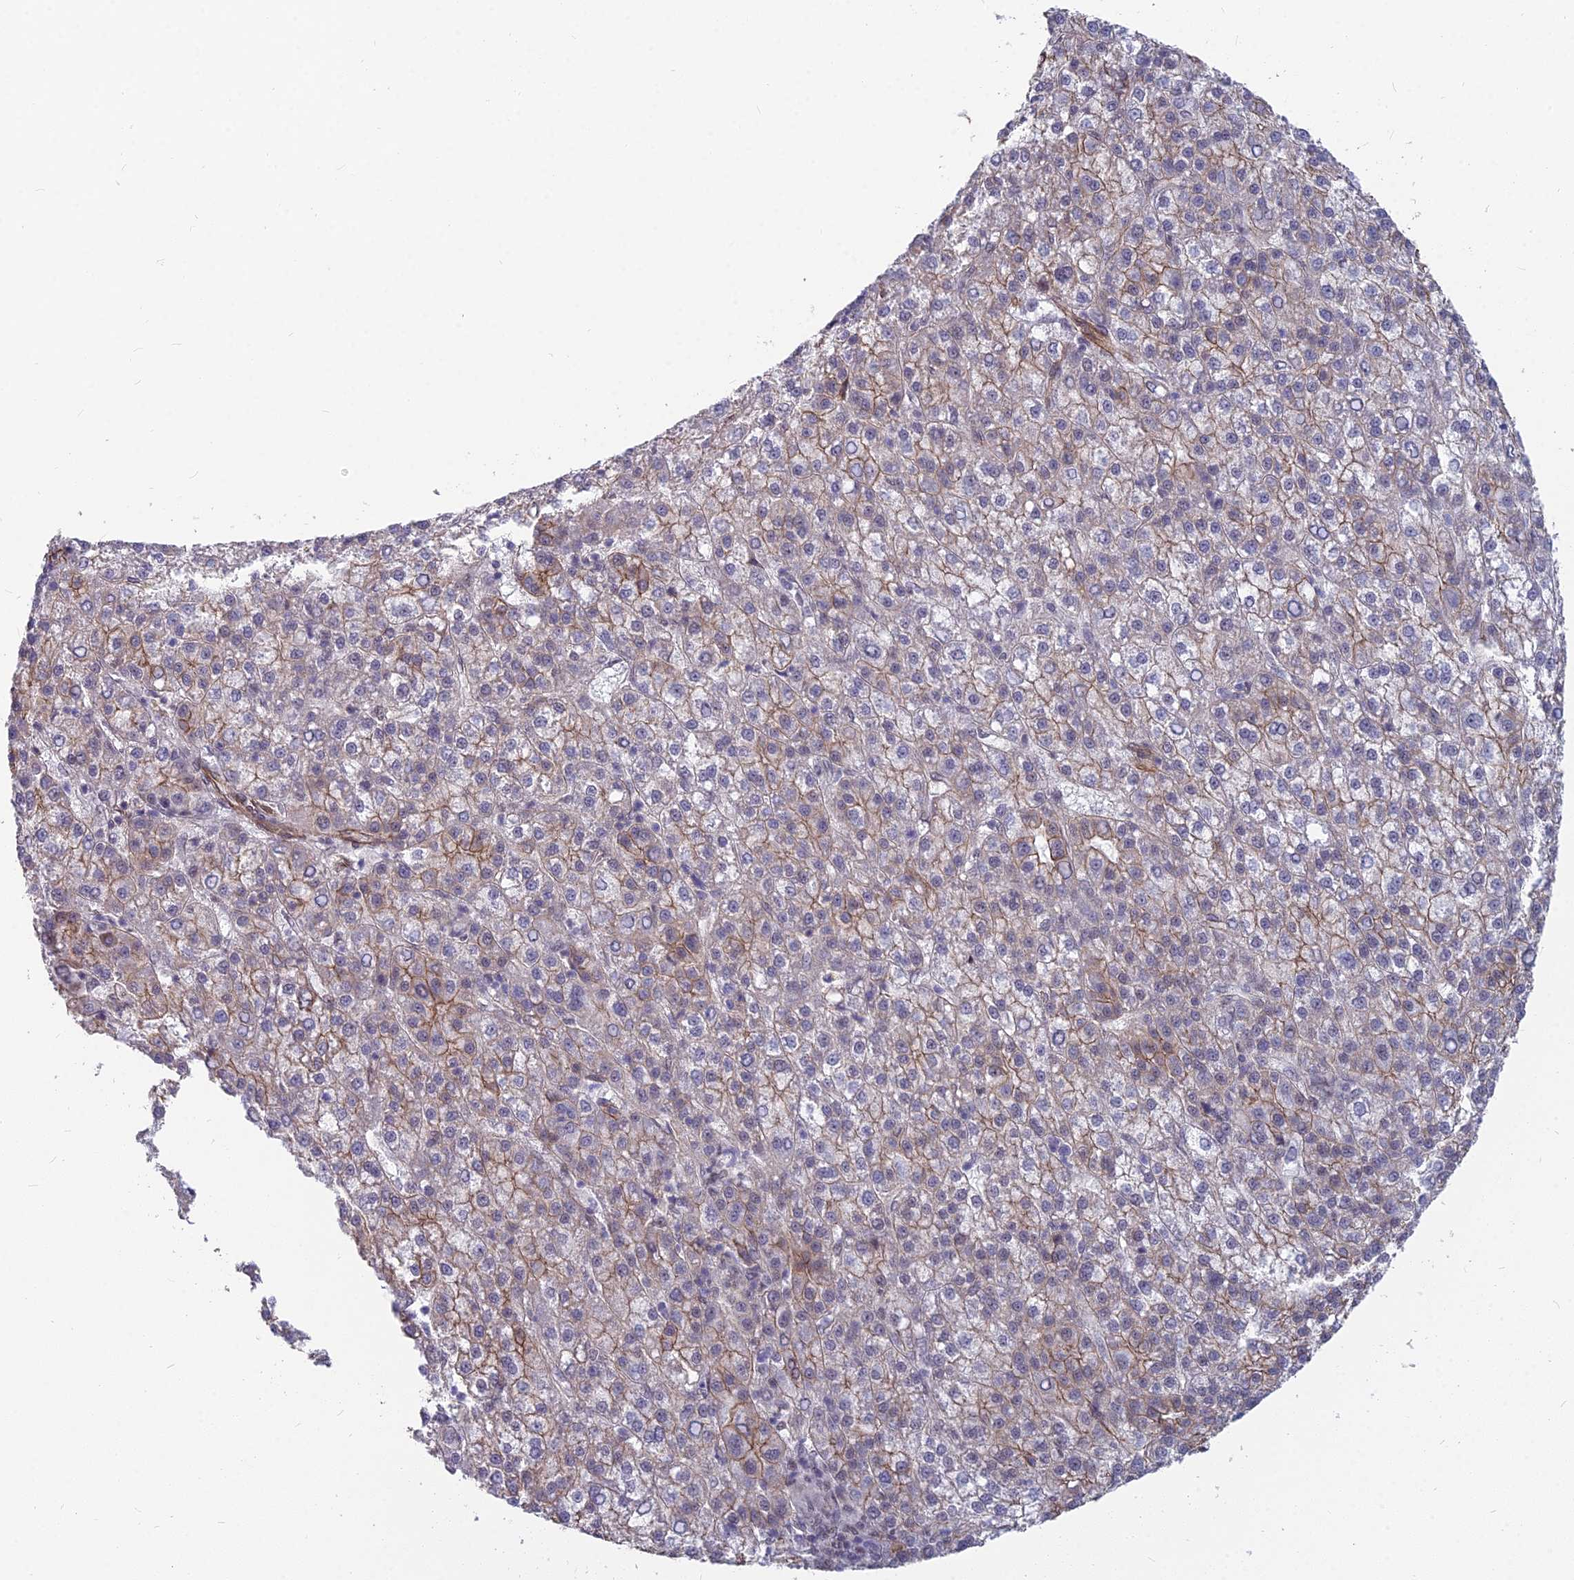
{"staining": {"intensity": "moderate", "quantity": "<25%", "location": "cytoplasmic/membranous"}, "tissue": "liver cancer", "cell_type": "Tumor cells", "image_type": "cancer", "snomed": [{"axis": "morphology", "description": "Carcinoma, Hepatocellular, NOS"}, {"axis": "topography", "description": "Liver"}], "caption": "There is low levels of moderate cytoplasmic/membranous expression in tumor cells of liver cancer, as demonstrated by immunohistochemical staining (brown color).", "gene": "YJU2", "patient": {"sex": "female", "age": 58}}